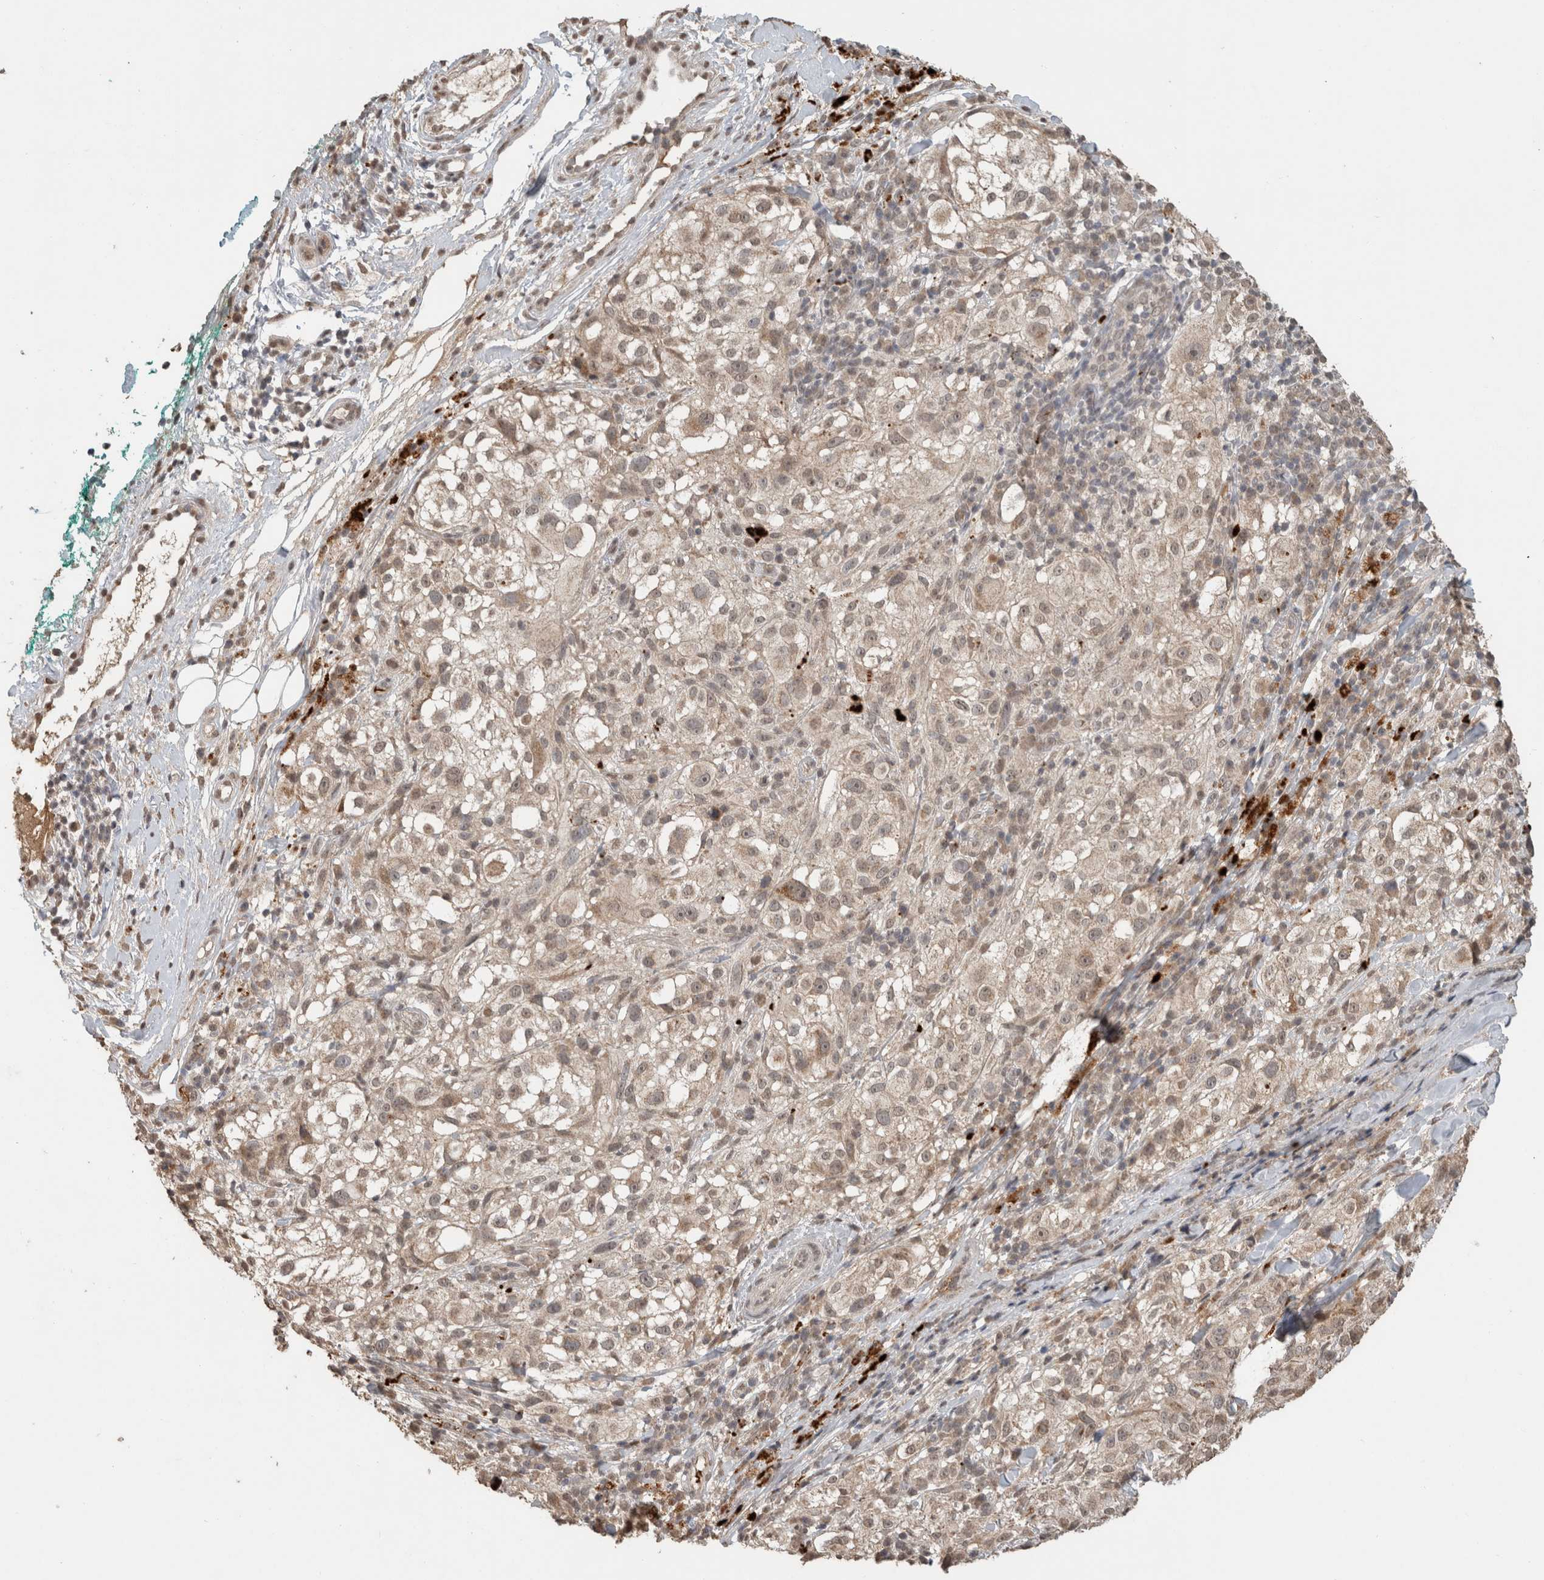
{"staining": {"intensity": "weak", "quantity": "25%-75%", "location": "cytoplasmic/membranous,nuclear"}, "tissue": "melanoma", "cell_type": "Tumor cells", "image_type": "cancer", "snomed": [{"axis": "morphology", "description": "Necrosis, NOS"}, {"axis": "morphology", "description": "Malignant melanoma, NOS"}, {"axis": "topography", "description": "Skin"}], "caption": "Immunohistochemical staining of human melanoma shows low levels of weak cytoplasmic/membranous and nuclear protein staining in approximately 25%-75% of tumor cells.", "gene": "FAM3A", "patient": {"sex": "female", "age": 87}}